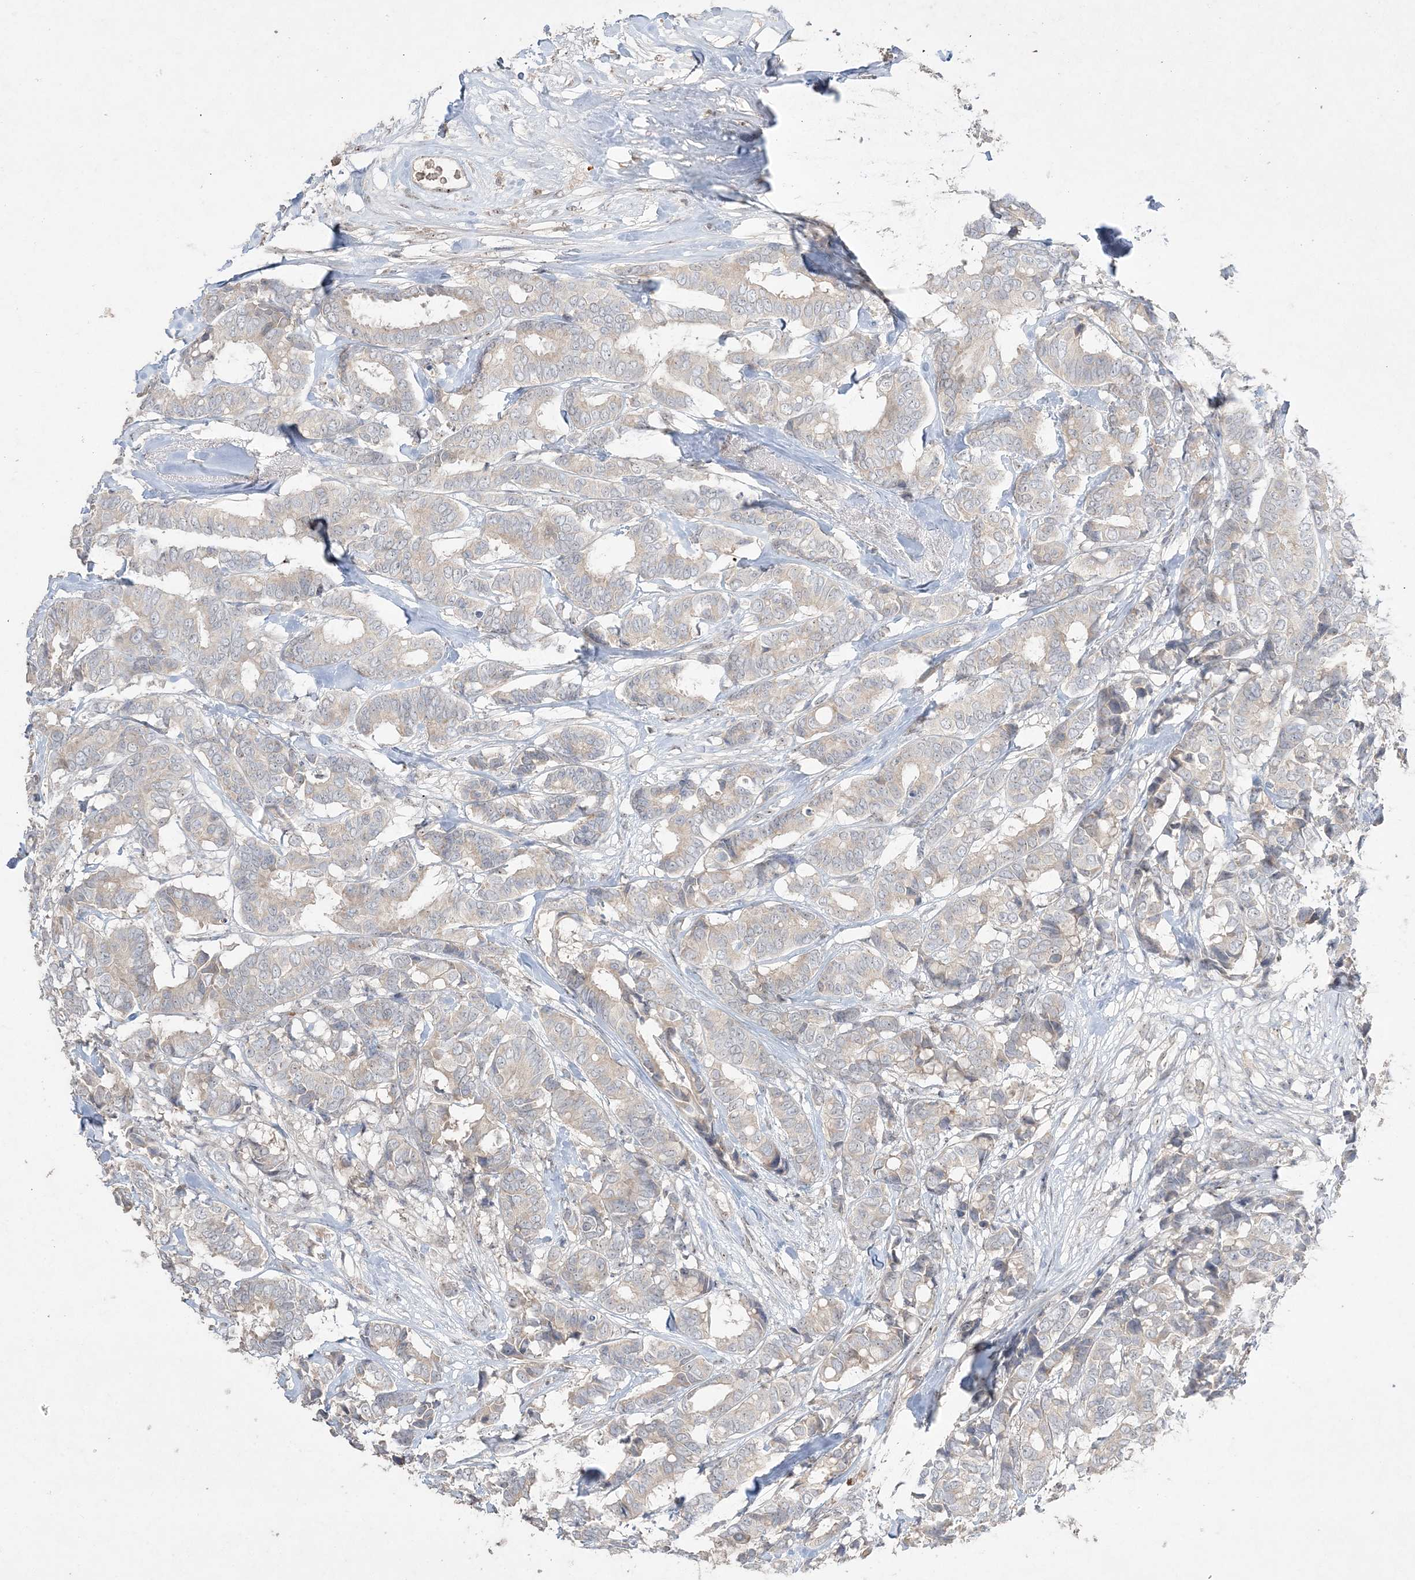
{"staining": {"intensity": "negative", "quantity": "none", "location": "none"}, "tissue": "breast cancer", "cell_type": "Tumor cells", "image_type": "cancer", "snomed": [{"axis": "morphology", "description": "Duct carcinoma"}, {"axis": "topography", "description": "Breast"}], "caption": "Immunohistochemistry (IHC) image of neoplastic tissue: human breast invasive ductal carcinoma stained with DAB (3,3'-diaminobenzidine) reveals no significant protein positivity in tumor cells.", "gene": "NOP16", "patient": {"sex": "female", "age": 87}}